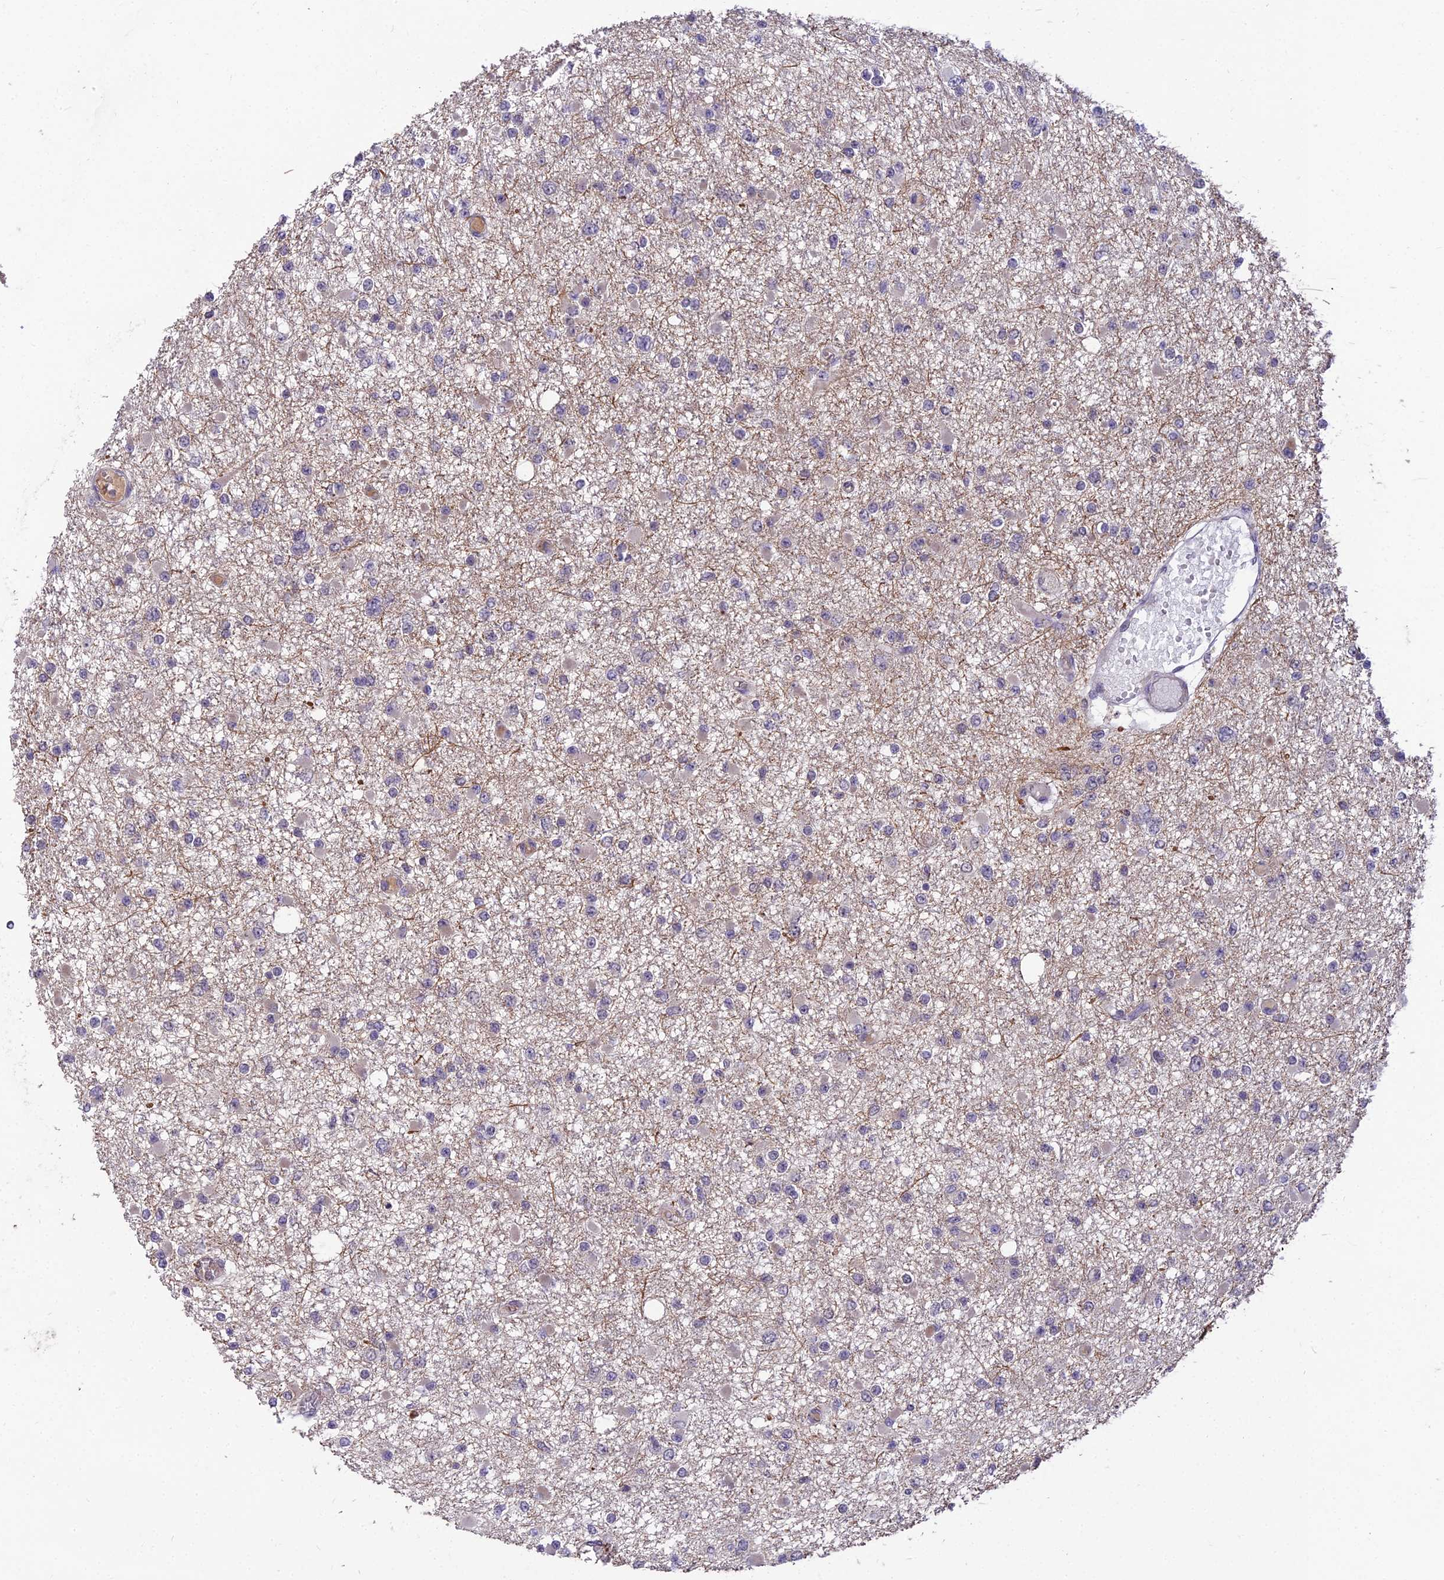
{"staining": {"intensity": "negative", "quantity": "none", "location": "none"}, "tissue": "glioma", "cell_type": "Tumor cells", "image_type": "cancer", "snomed": [{"axis": "morphology", "description": "Glioma, malignant, Low grade"}, {"axis": "topography", "description": "Brain"}], "caption": "Immunohistochemistry (IHC) histopathology image of neoplastic tissue: malignant glioma (low-grade) stained with DAB reveals no significant protein staining in tumor cells.", "gene": "ZNF333", "patient": {"sex": "female", "age": 22}}